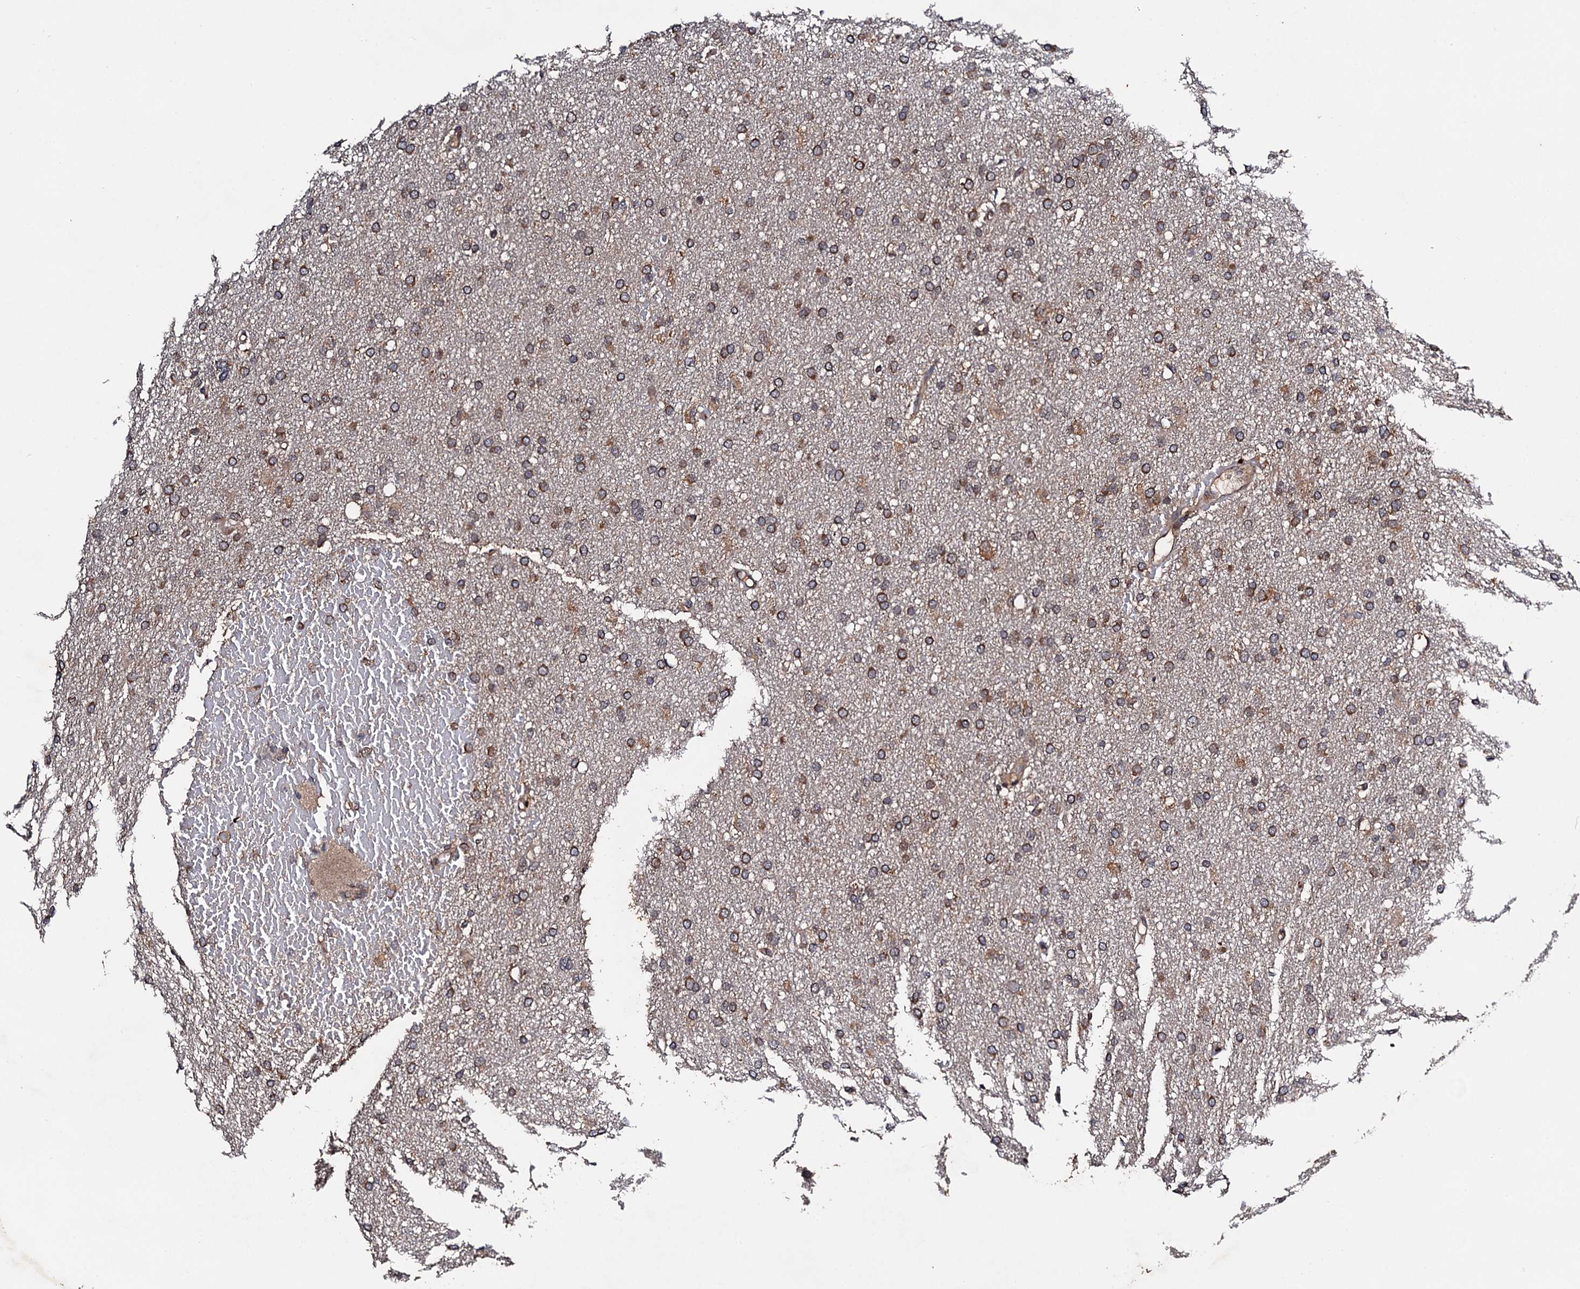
{"staining": {"intensity": "strong", "quantity": ">75%", "location": "cytoplasmic/membranous"}, "tissue": "glioma", "cell_type": "Tumor cells", "image_type": "cancer", "snomed": [{"axis": "morphology", "description": "Glioma, malignant, High grade"}, {"axis": "topography", "description": "Cerebral cortex"}], "caption": "Tumor cells demonstrate strong cytoplasmic/membranous positivity in about >75% of cells in malignant high-grade glioma.", "gene": "NAA16", "patient": {"sex": "female", "age": 36}}